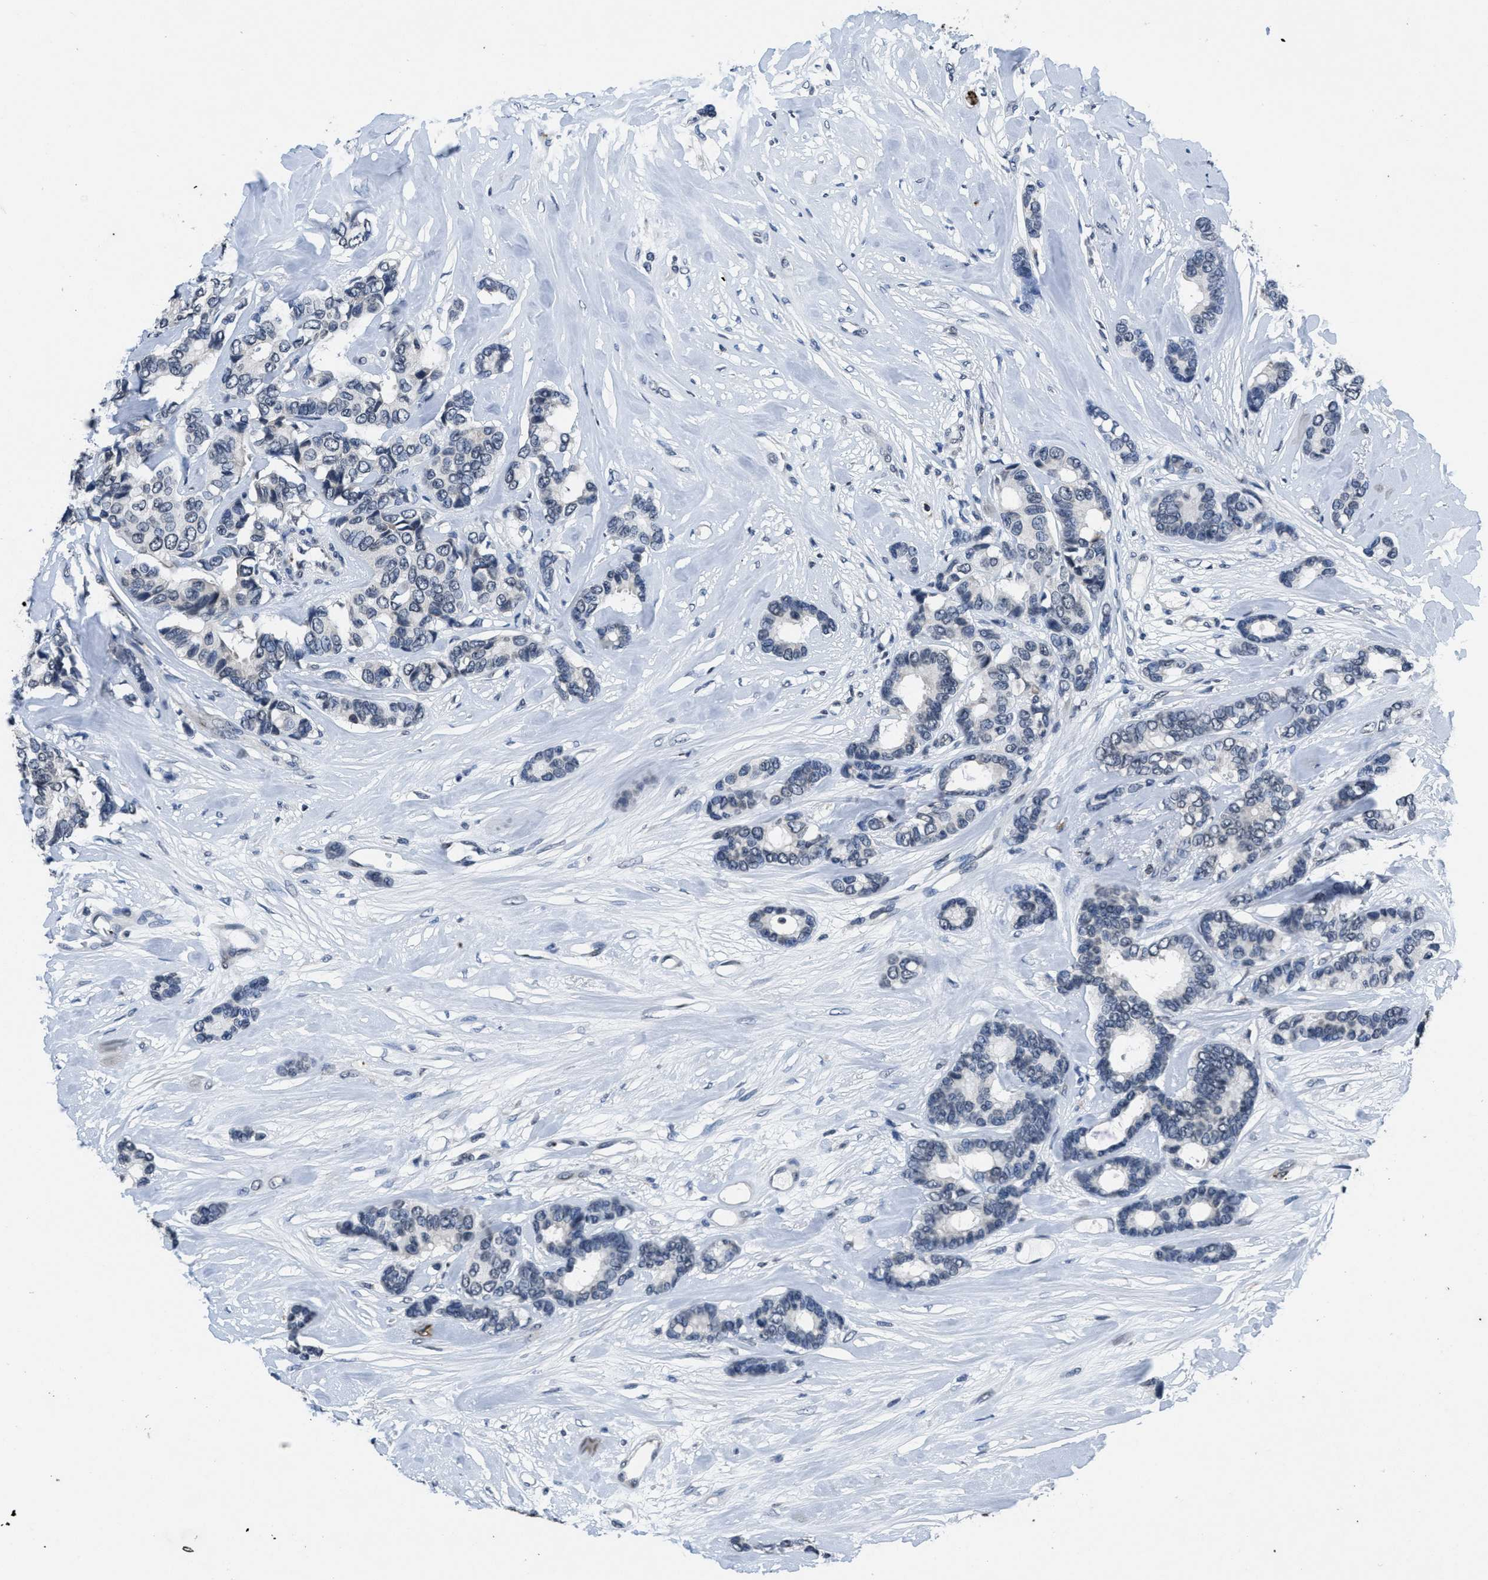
{"staining": {"intensity": "negative", "quantity": "none", "location": "none"}, "tissue": "breast cancer", "cell_type": "Tumor cells", "image_type": "cancer", "snomed": [{"axis": "morphology", "description": "Duct carcinoma"}, {"axis": "topography", "description": "Breast"}], "caption": "Tumor cells show no significant protein expression in breast infiltrating ductal carcinoma.", "gene": "ITGA2B", "patient": {"sex": "female", "age": 87}}